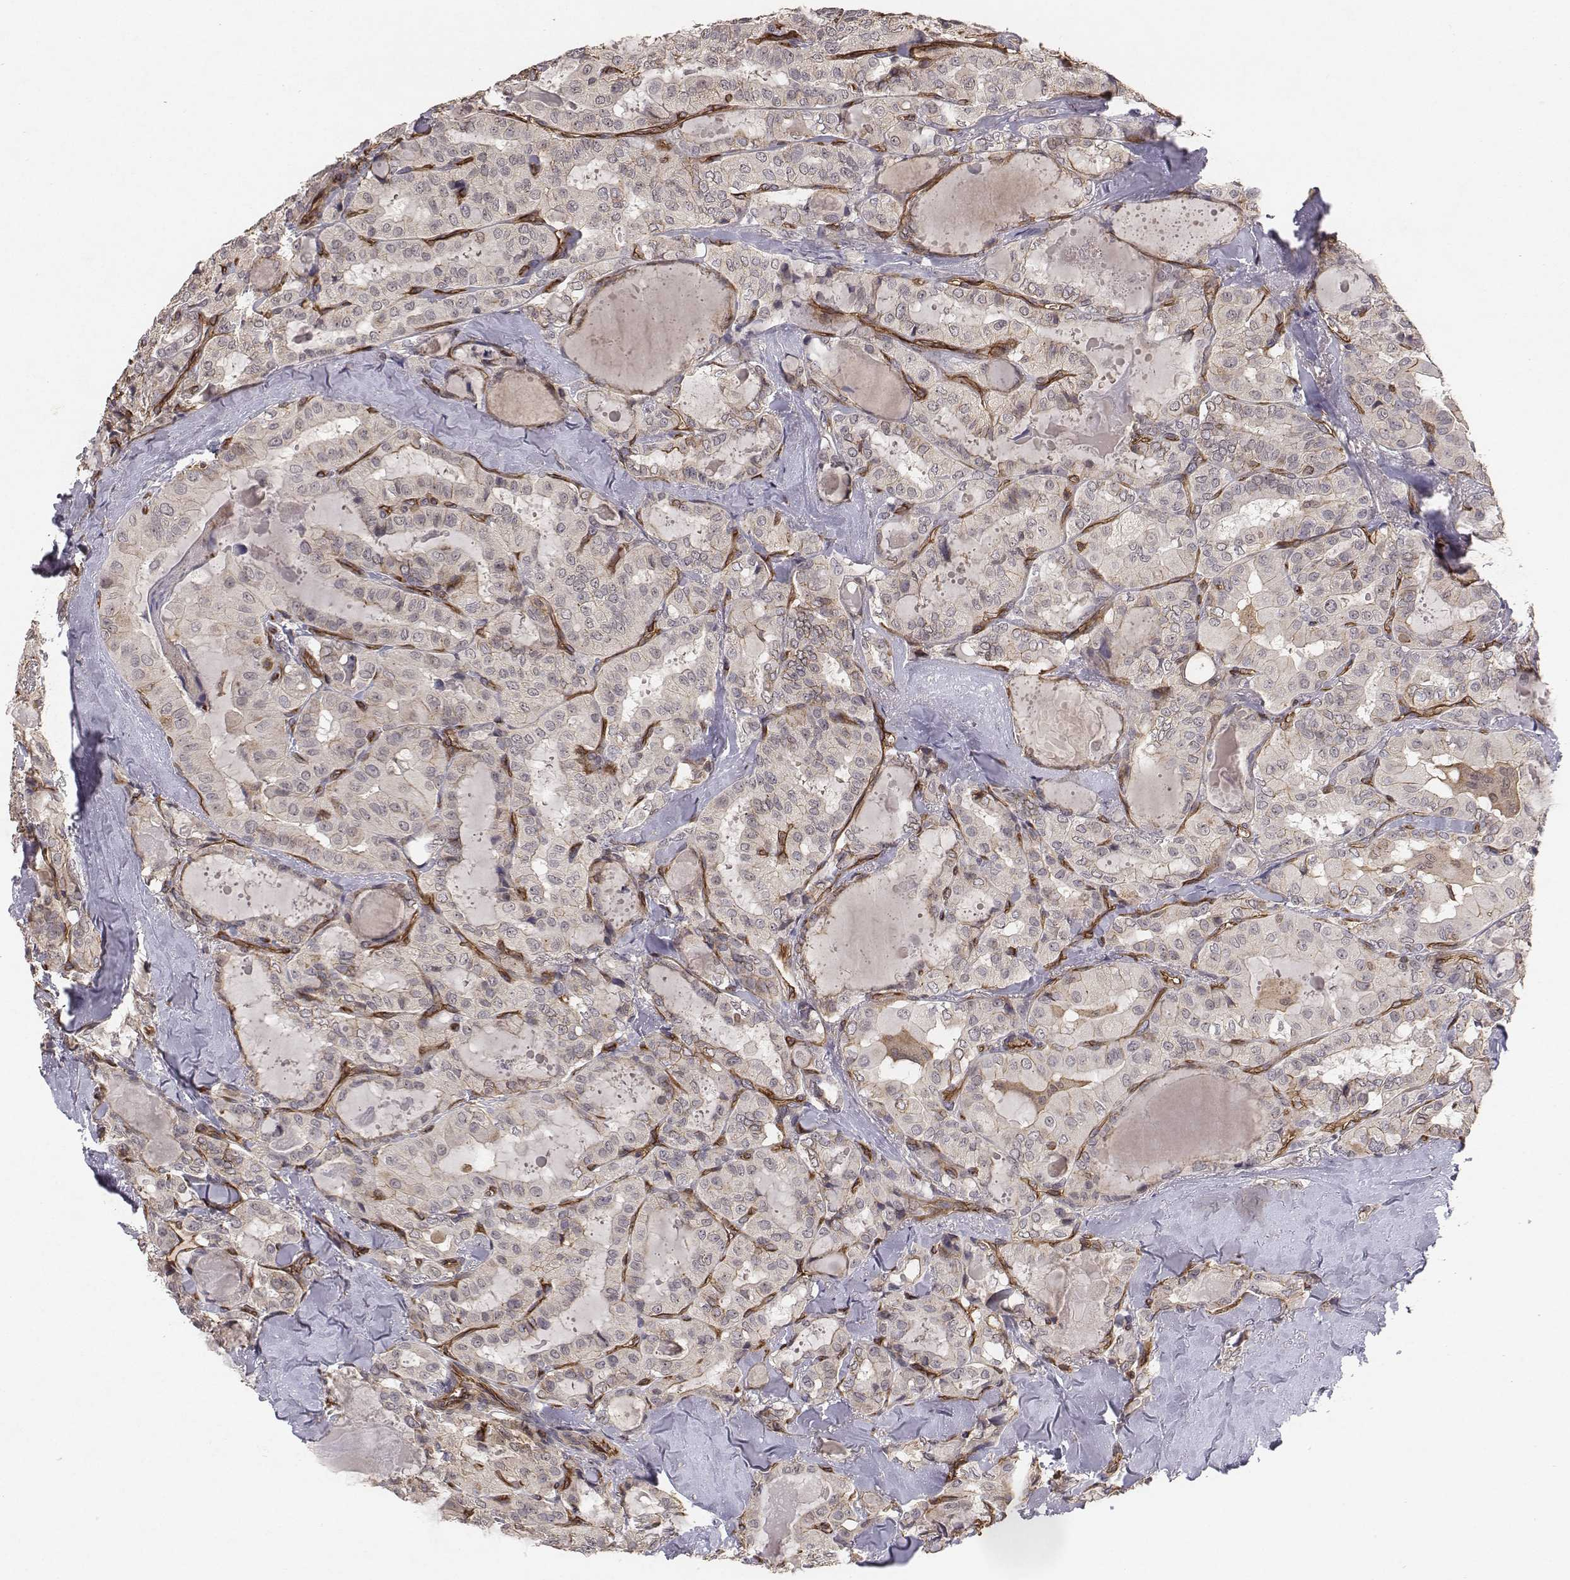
{"staining": {"intensity": "negative", "quantity": "none", "location": "none"}, "tissue": "thyroid cancer", "cell_type": "Tumor cells", "image_type": "cancer", "snomed": [{"axis": "morphology", "description": "Papillary adenocarcinoma, NOS"}, {"axis": "topography", "description": "Thyroid gland"}], "caption": "Immunohistochemical staining of papillary adenocarcinoma (thyroid) reveals no significant expression in tumor cells. (Brightfield microscopy of DAB IHC at high magnification).", "gene": "PTPRG", "patient": {"sex": "female", "age": 41}}